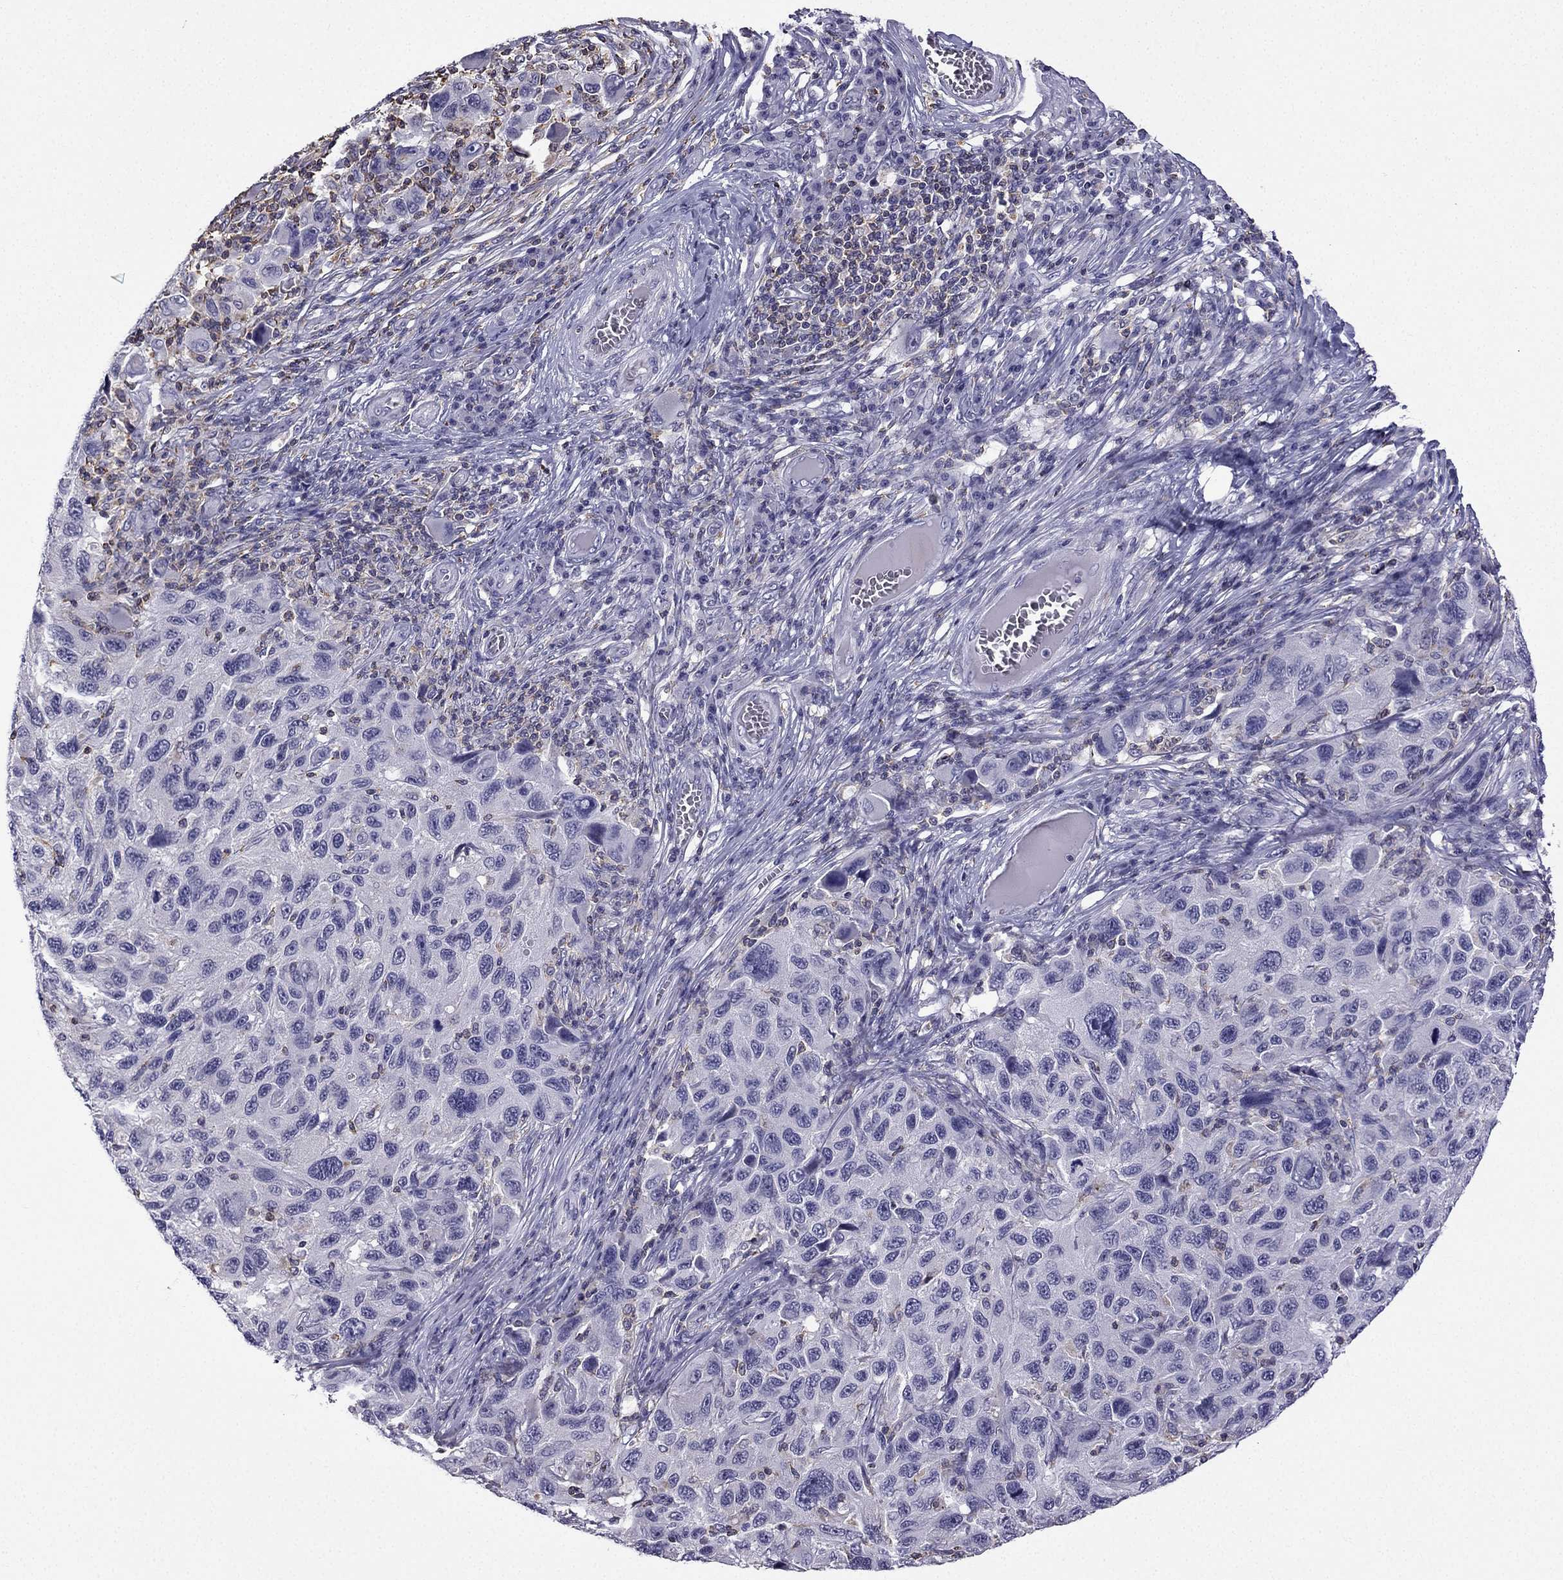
{"staining": {"intensity": "negative", "quantity": "none", "location": "none"}, "tissue": "melanoma", "cell_type": "Tumor cells", "image_type": "cancer", "snomed": [{"axis": "morphology", "description": "Malignant melanoma, NOS"}, {"axis": "topography", "description": "Skin"}], "caption": "The histopathology image displays no staining of tumor cells in malignant melanoma.", "gene": "CCK", "patient": {"sex": "male", "age": 53}}